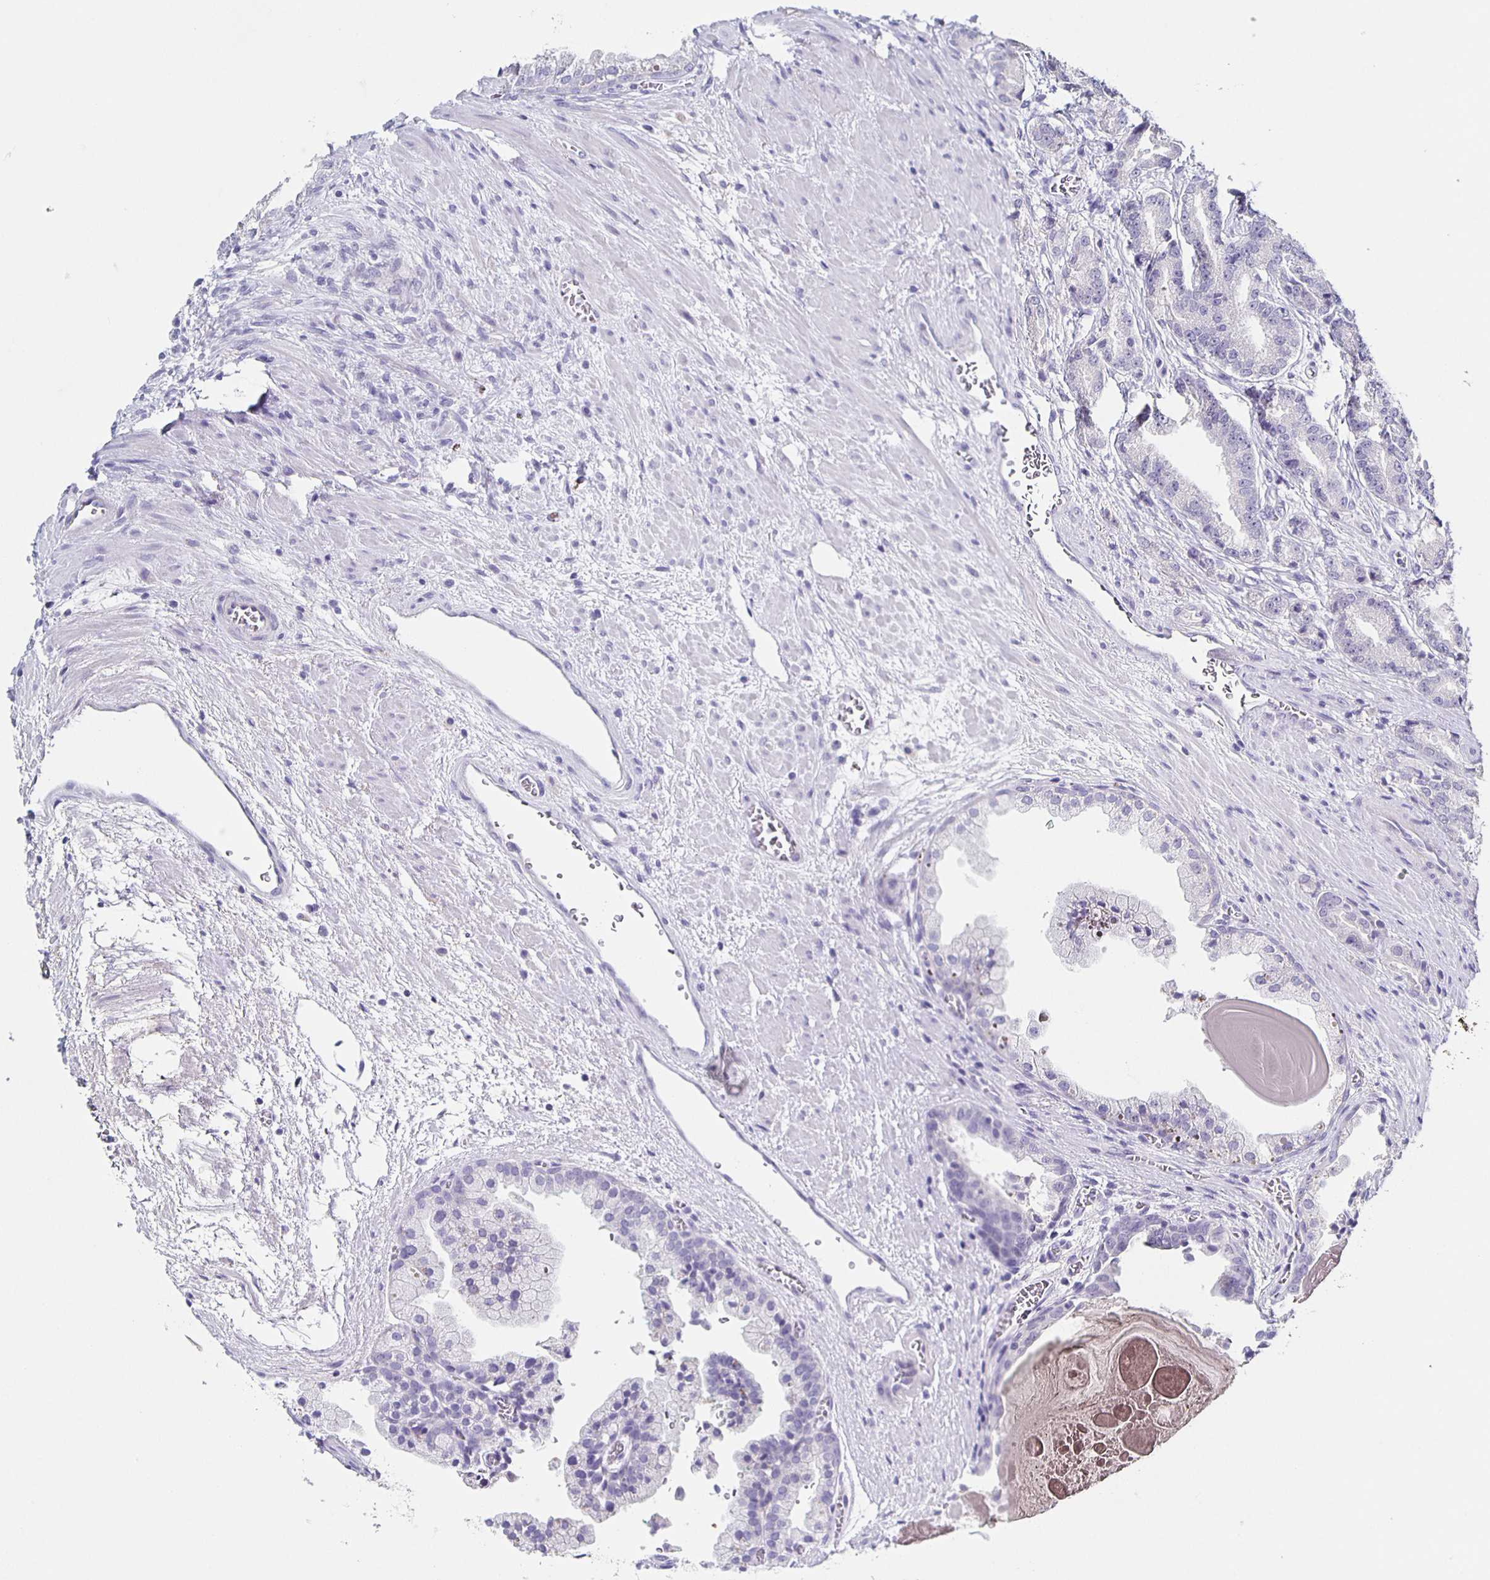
{"staining": {"intensity": "negative", "quantity": "none", "location": "none"}, "tissue": "prostate cancer", "cell_type": "Tumor cells", "image_type": "cancer", "snomed": [{"axis": "morphology", "description": "Adenocarcinoma, High grade"}, {"axis": "topography", "description": "Prostate and seminal vesicle, NOS"}], "caption": "Tumor cells are negative for brown protein staining in adenocarcinoma (high-grade) (prostate).", "gene": "CARNS1", "patient": {"sex": "male", "age": 61}}